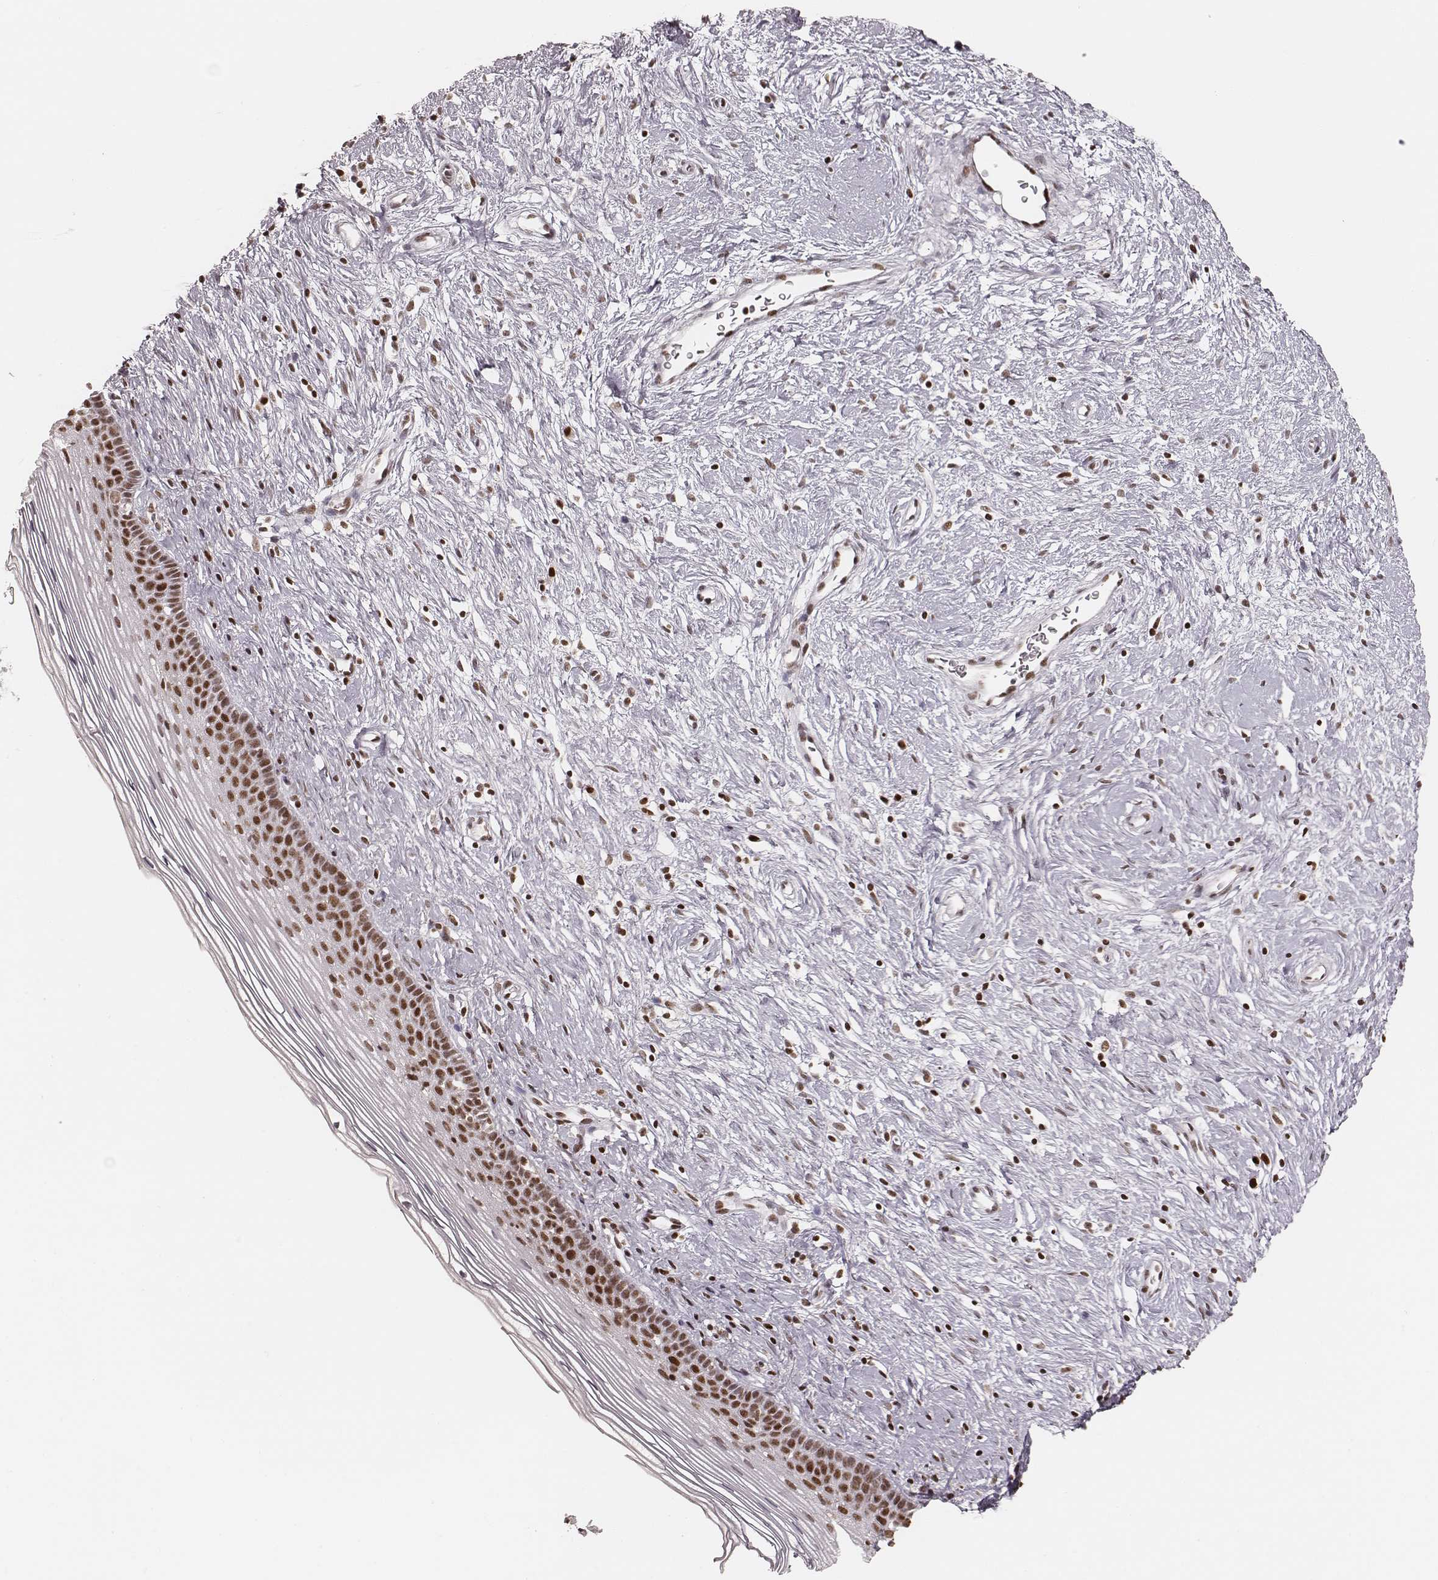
{"staining": {"intensity": "moderate", "quantity": ">75%", "location": "nuclear"}, "tissue": "cervix", "cell_type": "Glandular cells", "image_type": "normal", "snomed": [{"axis": "morphology", "description": "Normal tissue, NOS"}, {"axis": "topography", "description": "Cervix"}], "caption": "Immunohistochemistry (IHC) staining of normal cervix, which demonstrates medium levels of moderate nuclear positivity in about >75% of glandular cells indicating moderate nuclear protein positivity. The staining was performed using DAB (3,3'-diaminobenzidine) (brown) for protein detection and nuclei were counterstained in hematoxylin (blue).", "gene": "PARP1", "patient": {"sex": "female", "age": 39}}